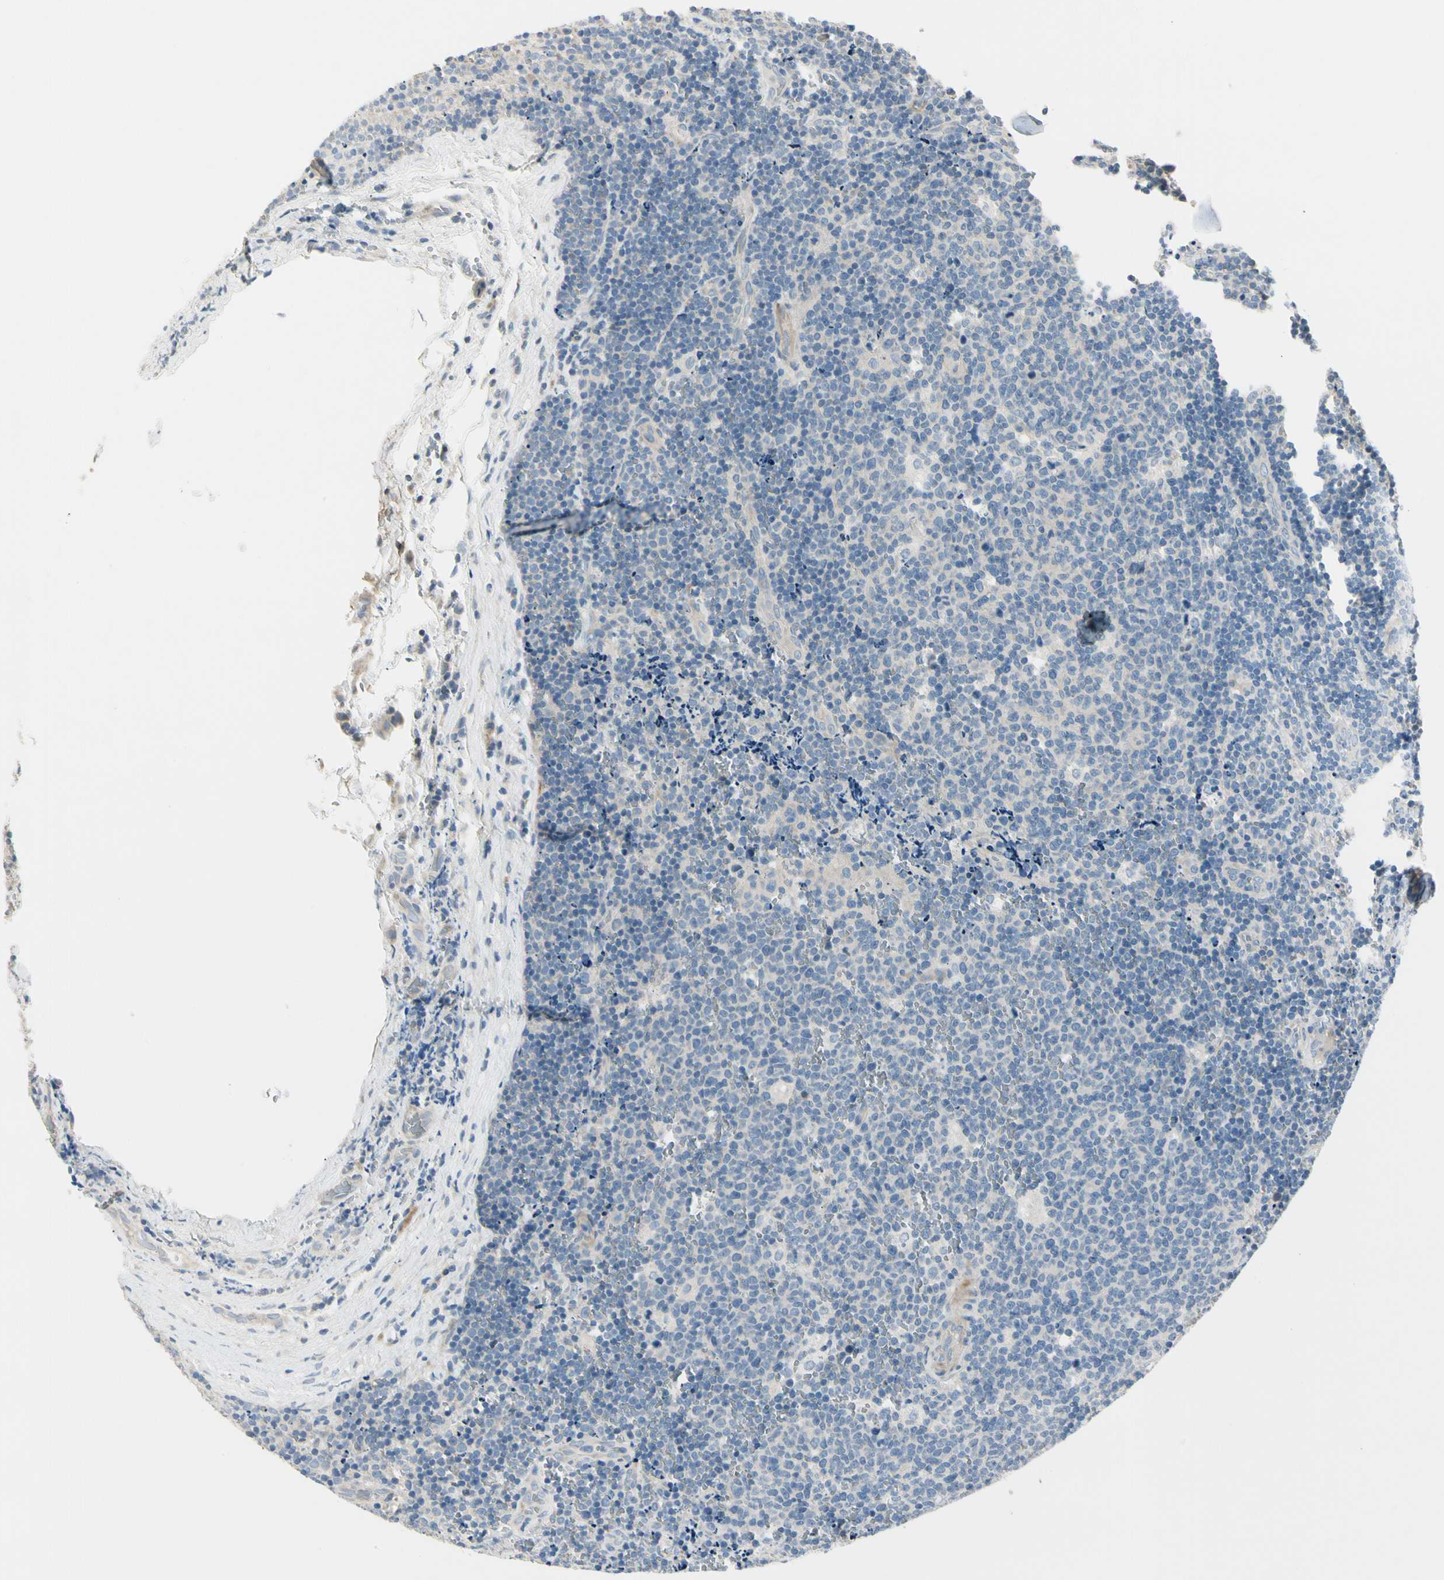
{"staining": {"intensity": "negative", "quantity": "none", "location": "none"}, "tissue": "lymph node", "cell_type": "Germinal center cells", "image_type": "normal", "snomed": [{"axis": "morphology", "description": "Normal tissue, NOS"}, {"axis": "topography", "description": "Lymph node"}, {"axis": "topography", "description": "Salivary gland"}], "caption": "DAB immunohistochemical staining of benign human lymph node reveals no significant expression in germinal center cells. Brightfield microscopy of IHC stained with DAB (3,3'-diaminobenzidine) (brown) and hematoxylin (blue), captured at high magnification.", "gene": "ADGRA3", "patient": {"sex": "male", "age": 8}}